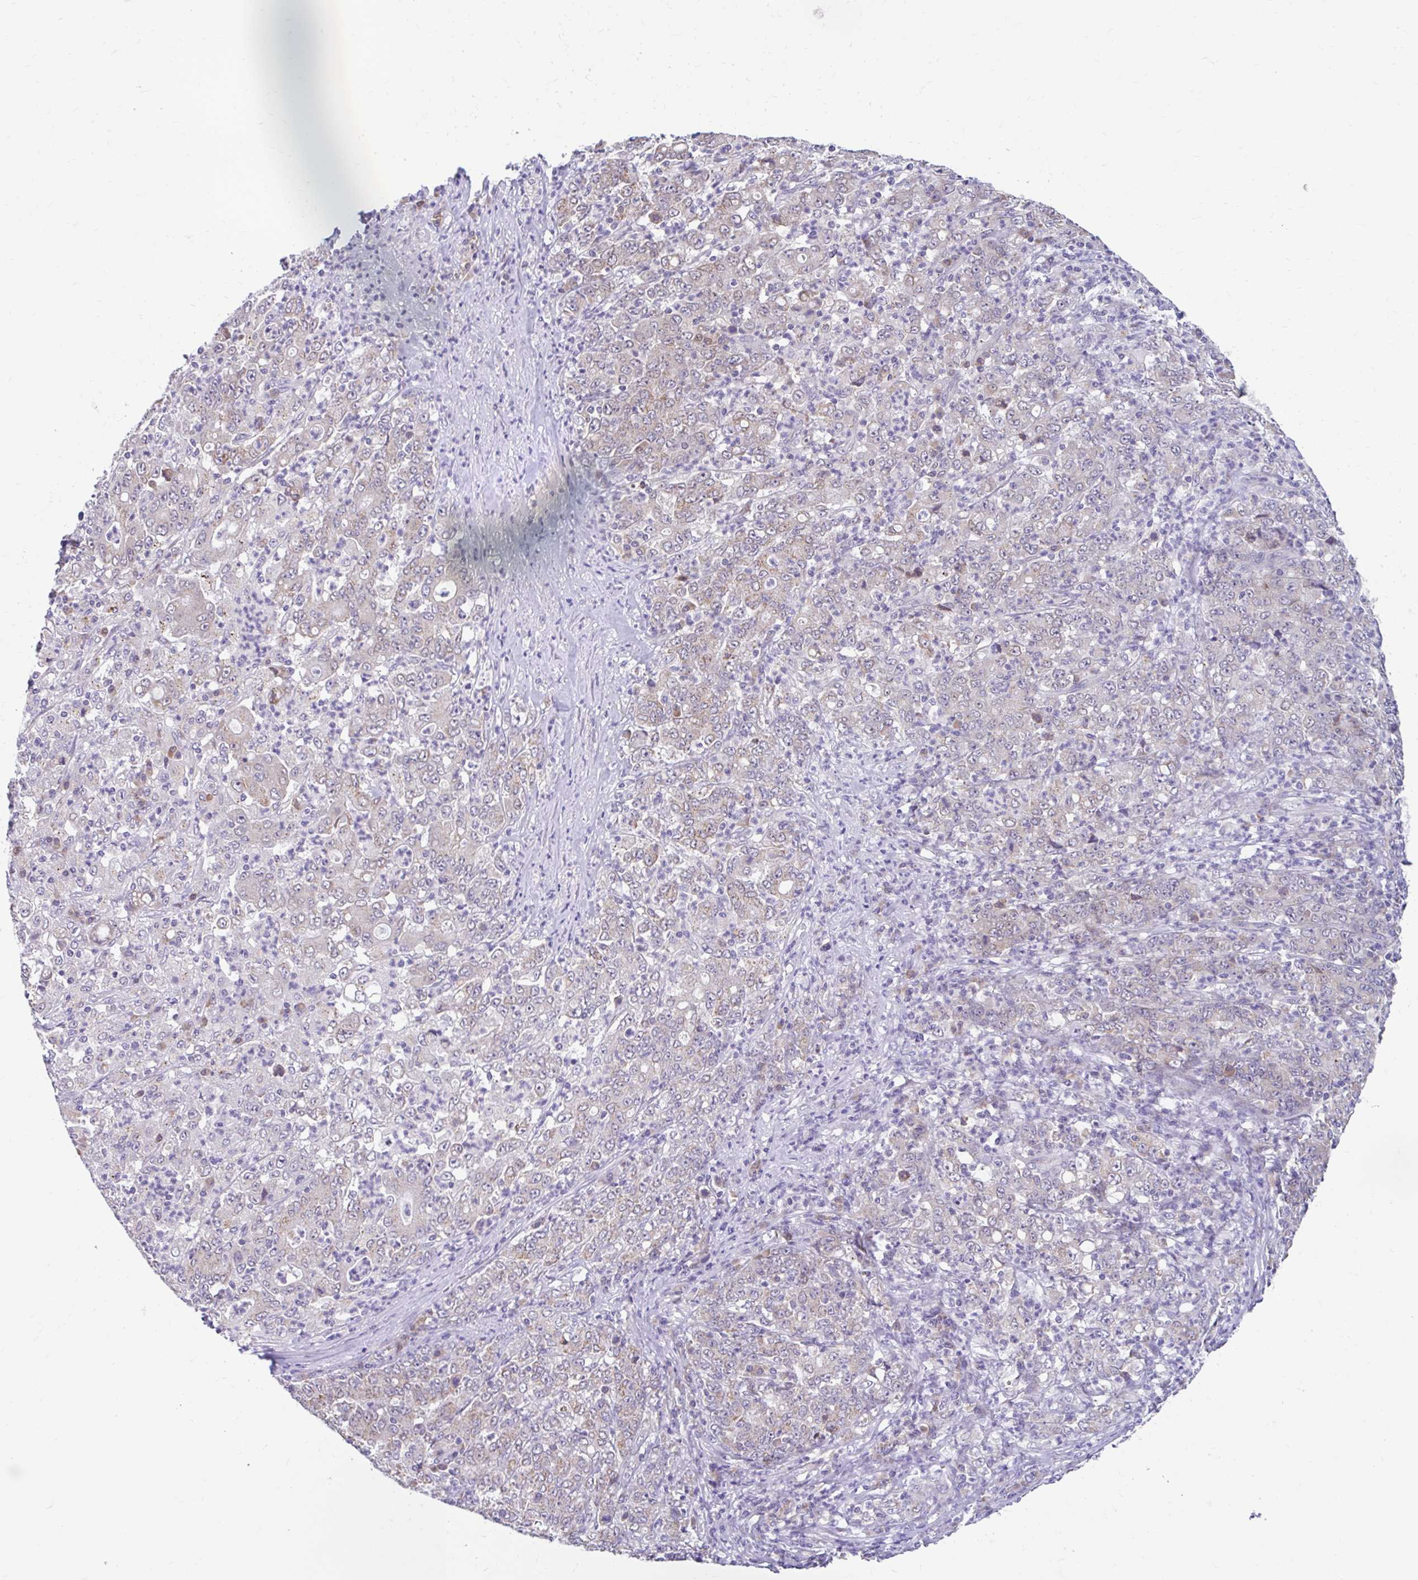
{"staining": {"intensity": "negative", "quantity": "none", "location": "none"}, "tissue": "stomach cancer", "cell_type": "Tumor cells", "image_type": "cancer", "snomed": [{"axis": "morphology", "description": "Adenocarcinoma, NOS"}, {"axis": "topography", "description": "Stomach, lower"}], "caption": "The histopathology image exhibits no significant positivity in tumor cells of stomach cancer.", "gene": "NT5C1B", "patient": {"sex": "female", "age": 71}}